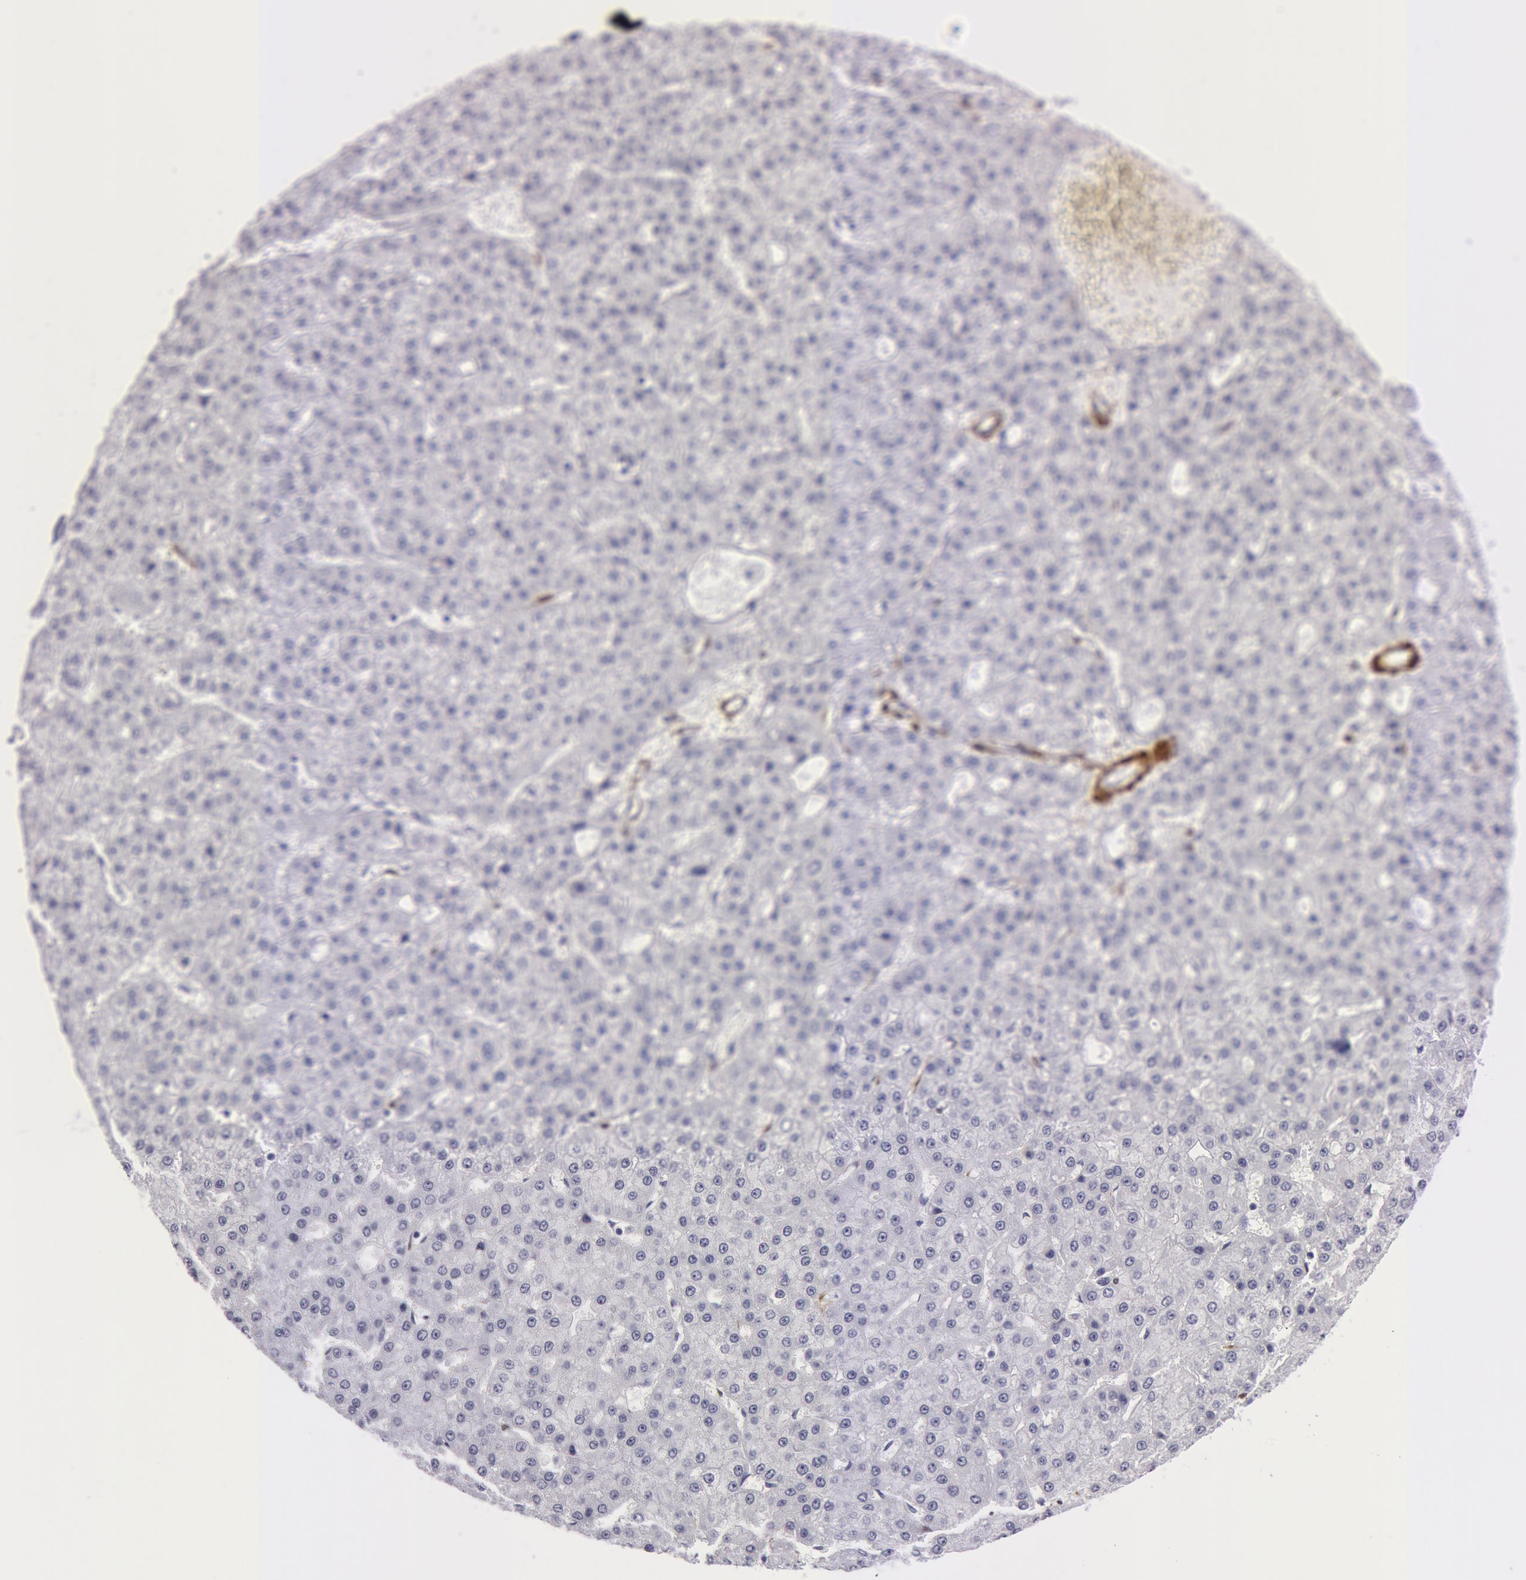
{"staining": {"intensity": "negative", "quantity": "none", "location": "none"}, "tissue": "liver cancer", "cell_type": "Tumor cells", "image_type": "cancer", "snomed": [{"axis": "morphology", "description": "Carcinoma, Hepatocellular, NOS"}, {"axis": "topography", "description": "Liver"}], "caption": "An immunohistochemistry histopathology image of liver hepatocellular carcinoma is shown. There is no staining in tumor cells of liver hepatocellular carcinoma.", "gene": "TAGLN", "patient": {"sex": "male", "age": 47}}